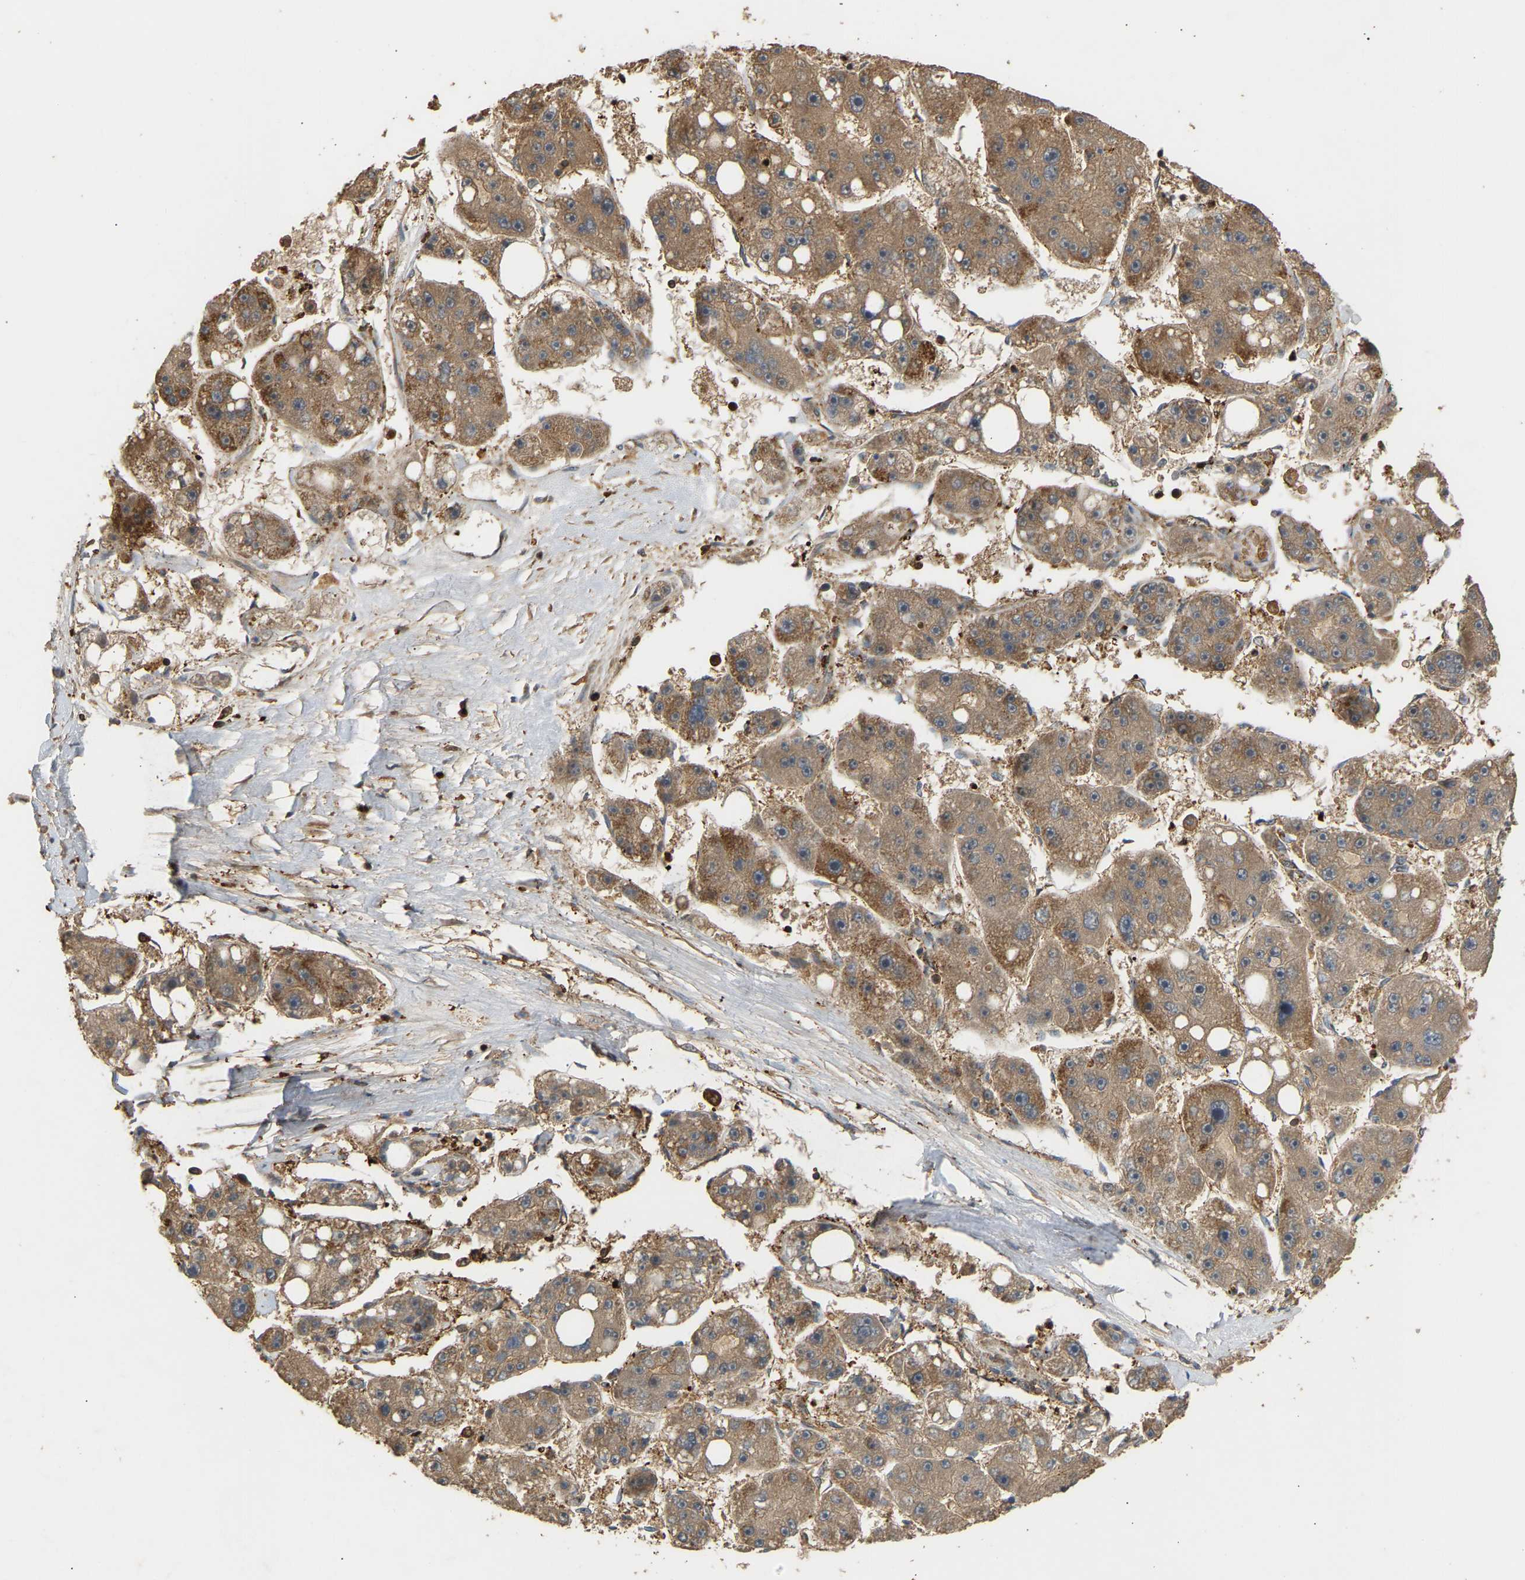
{"staining": {"intensity": "moderate", "quantity": ">75%", "location": "cytoplasmic/membranous"}, "tissue": "liver cancer", "cell_type": "Tumor cells", "image_type": "cancer", "snomed": [{"axis": "morphology", "description": "Carcinoma, Hepatocellular, NOS"}, {"axis": "topography", "description": "Liver"}], "caption": "Immunohistochemical staining of liver cancer exhibits medium levels of moderate cytoplasmic/membranous positivity in approximately >75% of tumor cells. The protein is shown in brown color, while the nuclei are stained blue.", "gene": "GOPC", "patient": {"sex": "female", "age": 61}}